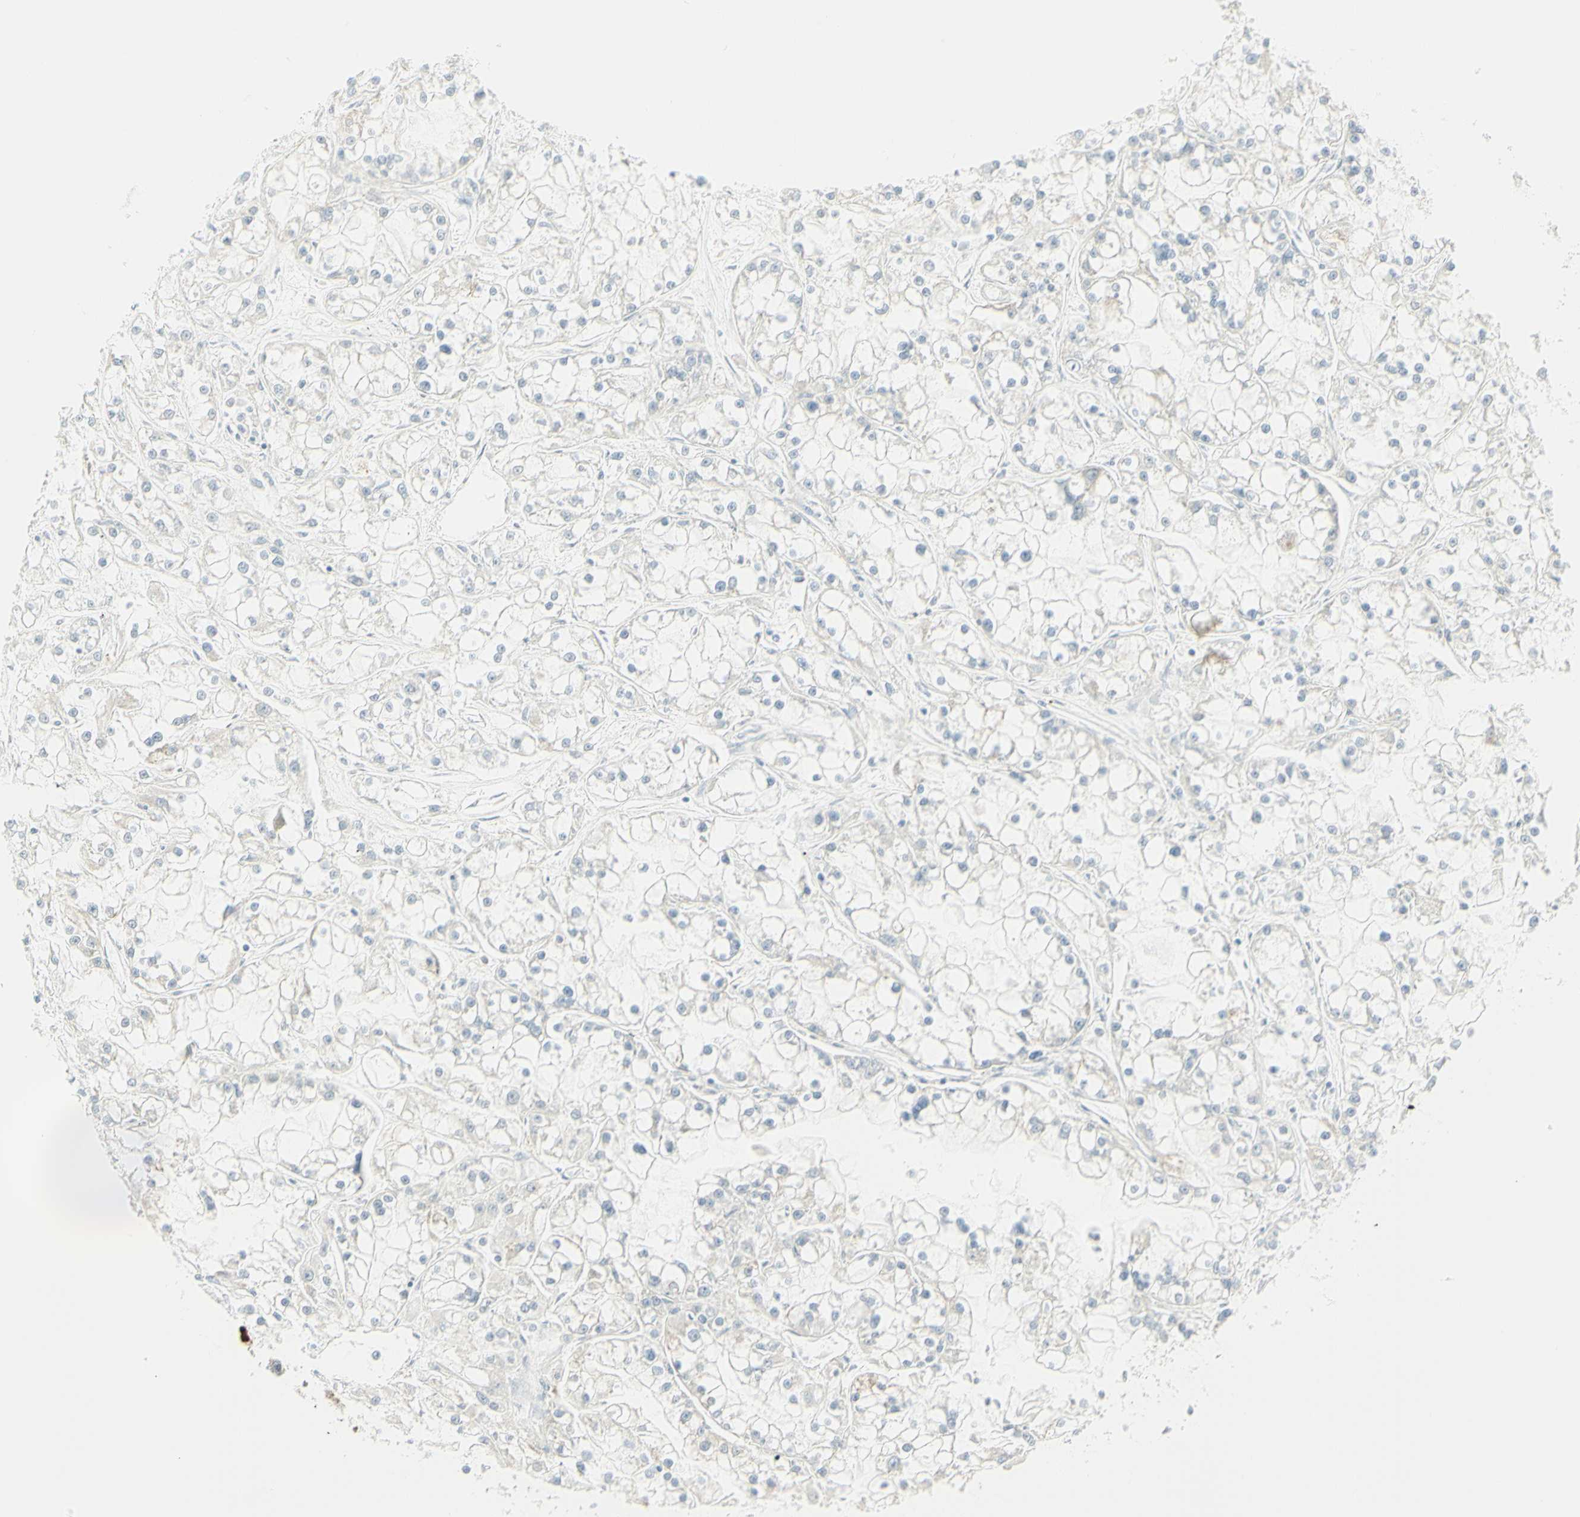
{"staining": {"intensity": "negative", "quantity": "none", "location": "none"}, "tissue": "renal cancer", "cell_type": "Tumor cells", "image_type": "cancer", "snomed": [{"axis": "morphology", "description": "Adenocarcinoma, NOS"}, {"axis": "topography", "description": "Kidney"}], "caption": "Immunohistochemistry of renal cancer exhibits no positivity in tumor cells.", "gene": "MDK", "patient": {"sex": "female", "age": 52}}